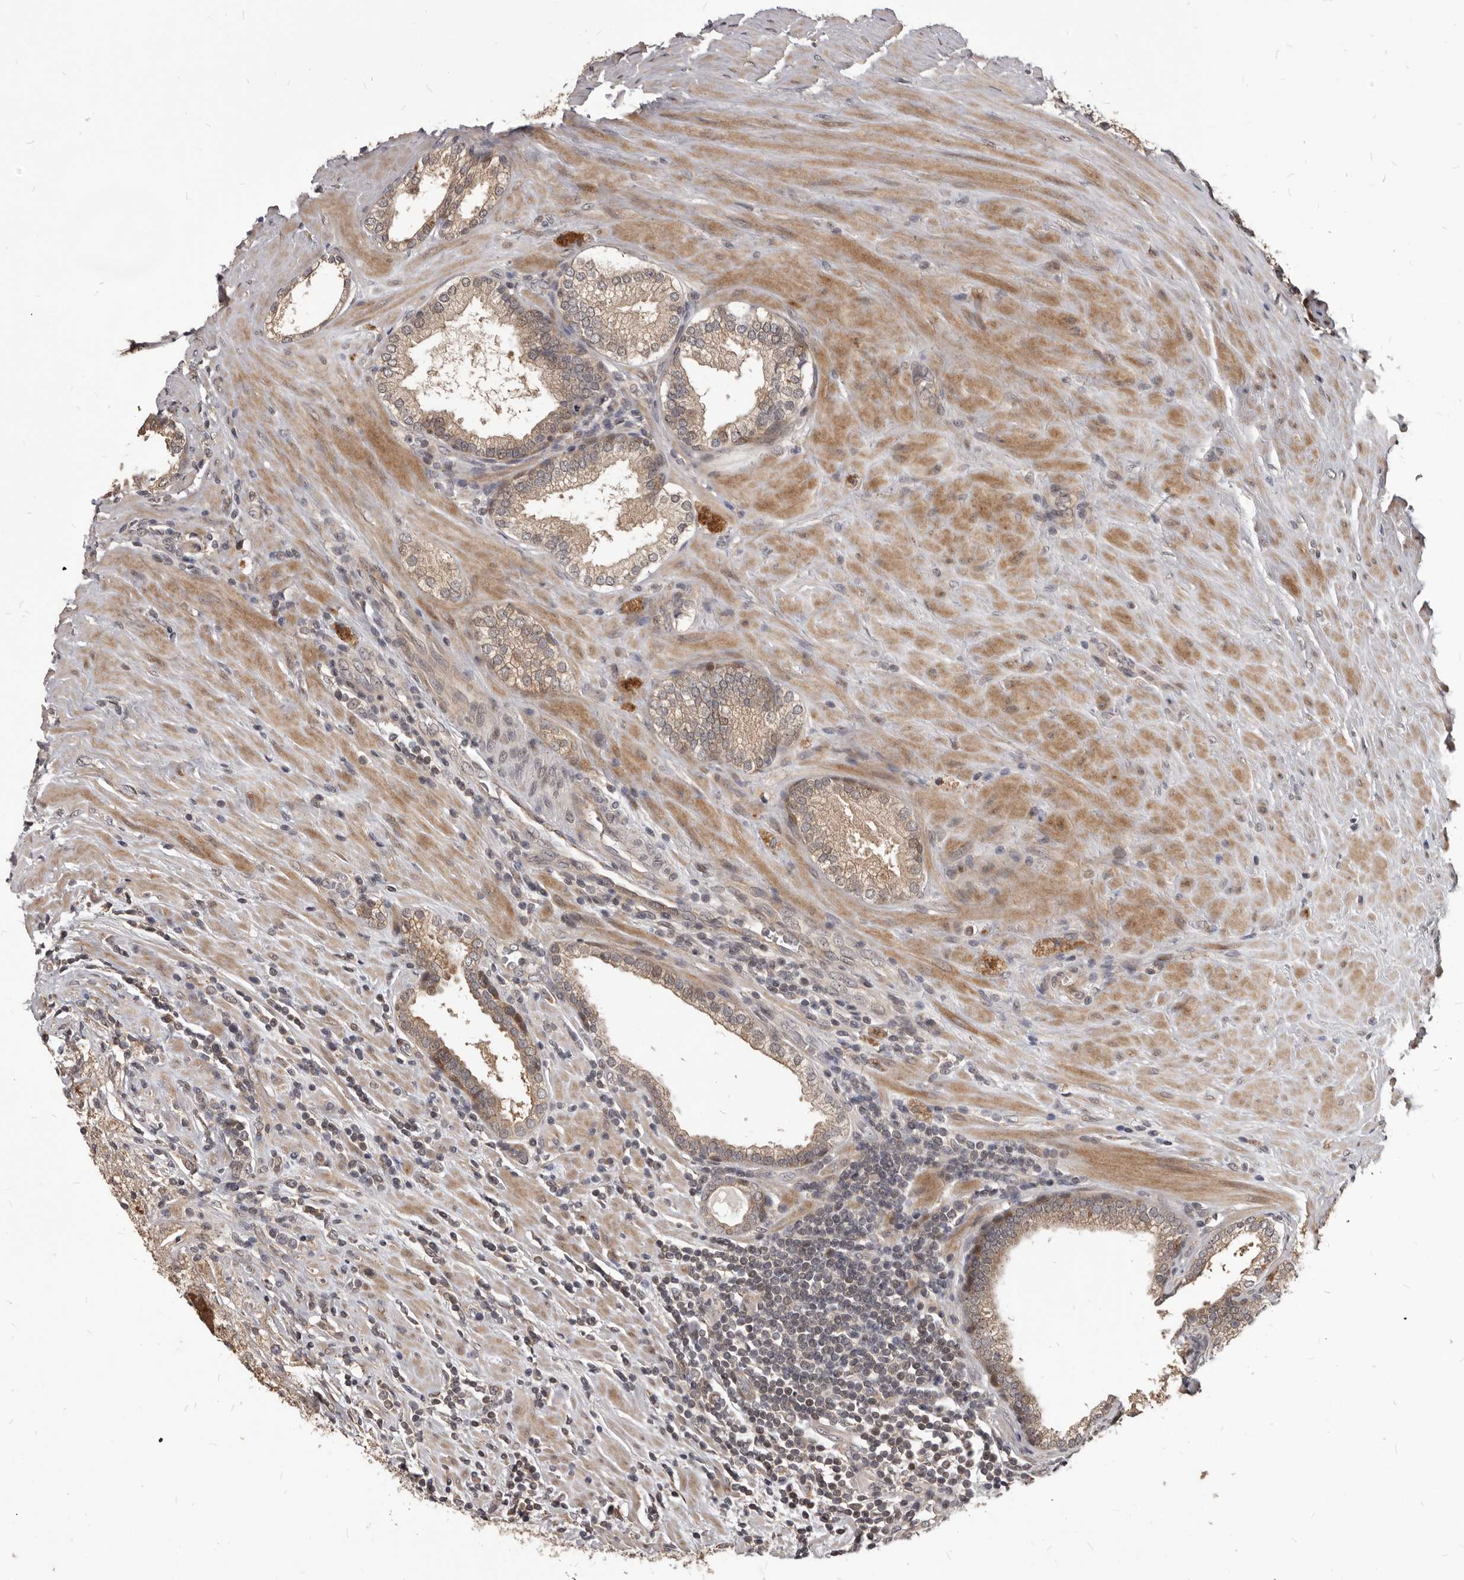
{"staining": {"intensity": "weak", "quantity": "25%-75%", "location": "cytoplasmic/membranous"}, "tissue": "prostate cancer", "cell_type": "Tumor cells", "image_type": "cancer", "snomed": [{"axis": "morphology", "description": "Adenocarcinoma, High grade"}, {"axis": "topography", "description": "Prostate"}], "caption": "Protein expression analysis of prostate cancer shows weak cytoplasmic/membranous positivity in about 25%-75% of tumor cells.", "gene": "GABPB2", "patient": {"sex": "male", "age": 73}}